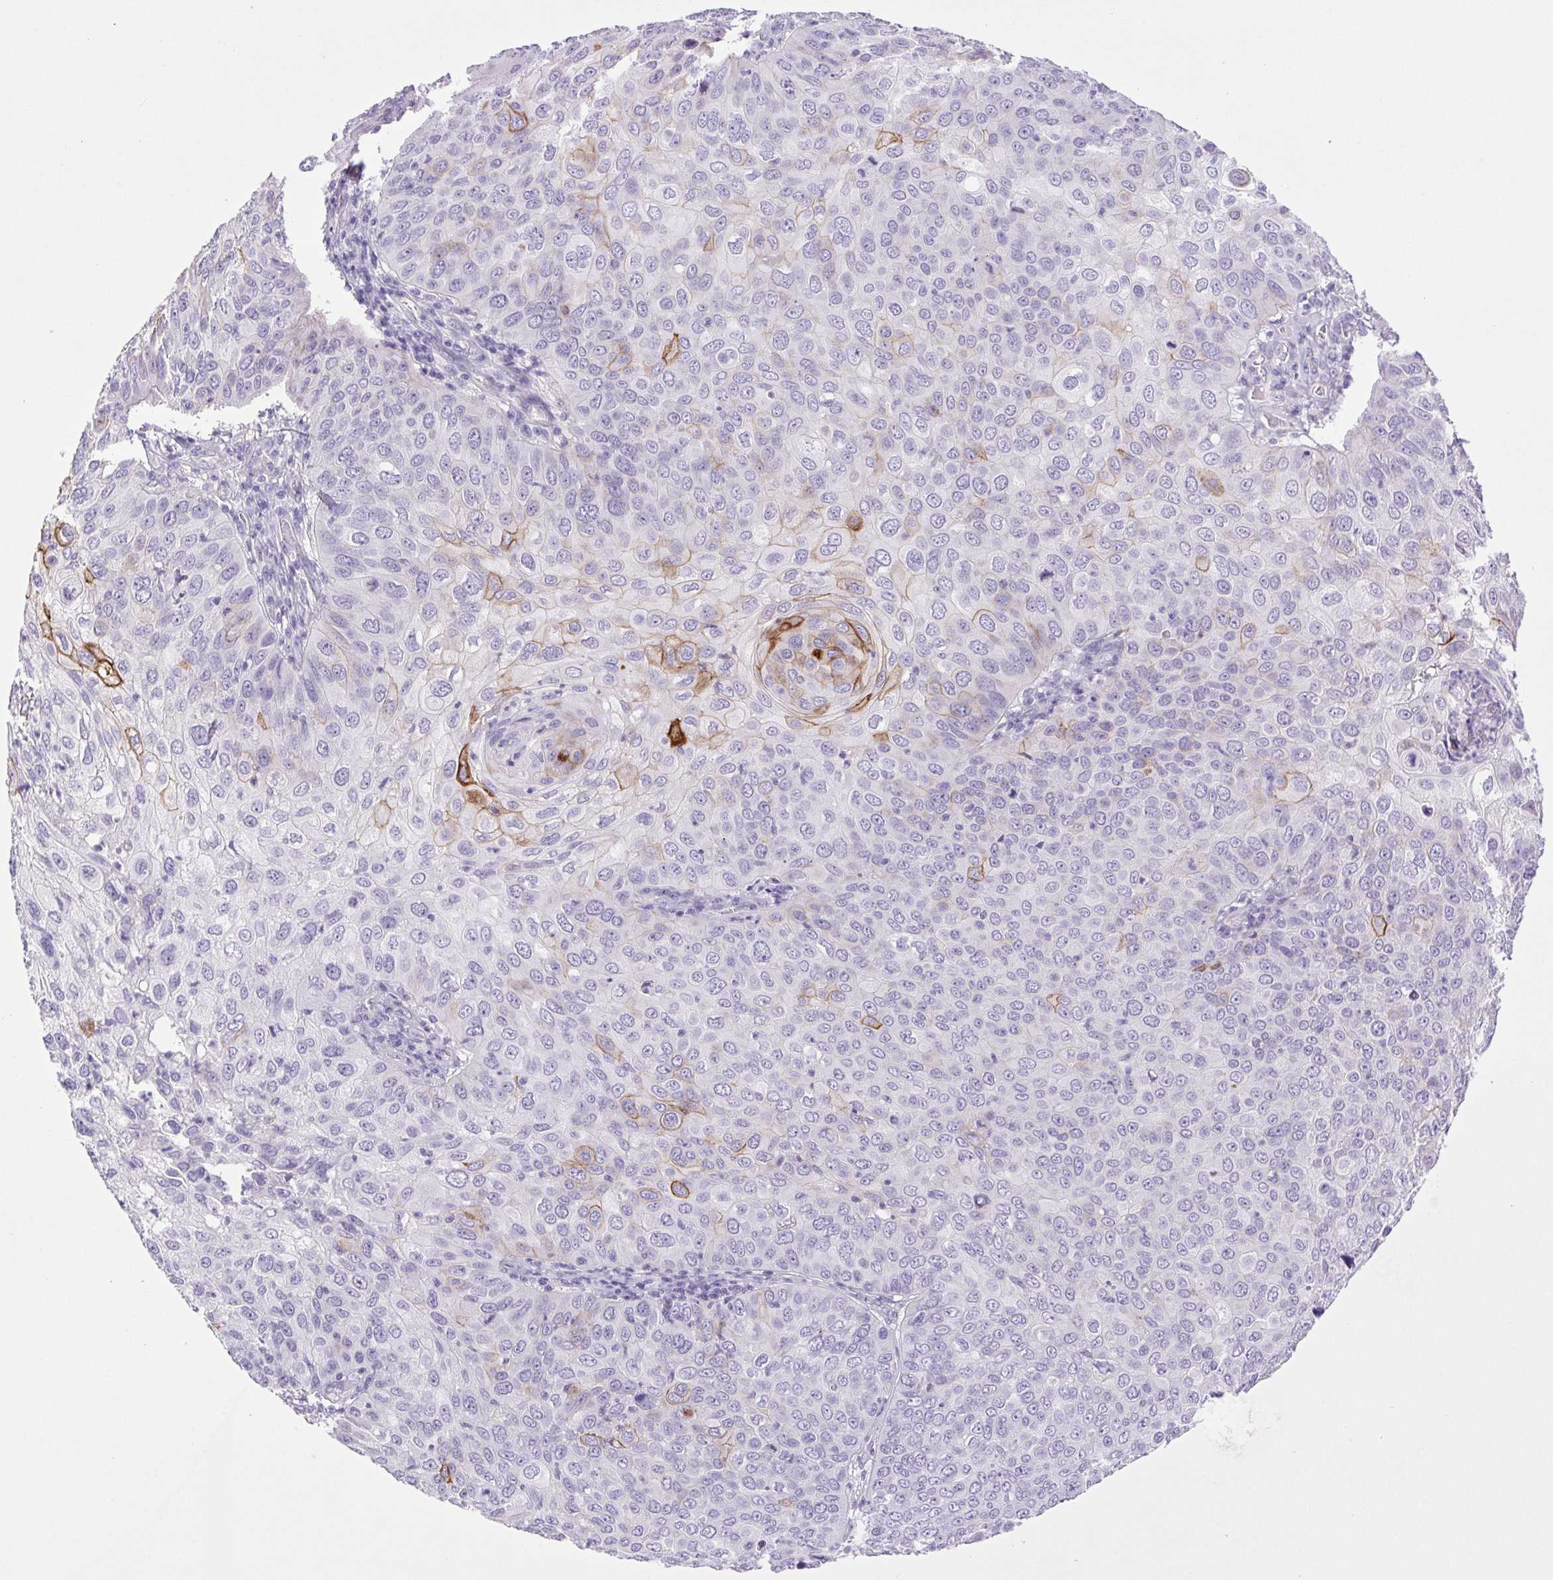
{"staining": {"intensity": "strong", "quantity": "<25%", "location": "cytoplasmic/membranous"}, "tissue": "skin cancer", "cell_type": "Tumor cells", "image_type": "cancer", "snomed": [{"axis": "morphology", "description": "Squamous cell carcinoma, NOS"}, {"axis": "topography", "description": "Skin"}], "caption": "Strong cytoplasmic/membranous protein positivity is present in about <25% of tumor cells in skin squamous cell carcinoma.", "gene": "CDSN", "patient": {"sex": "male", "age": 87}}